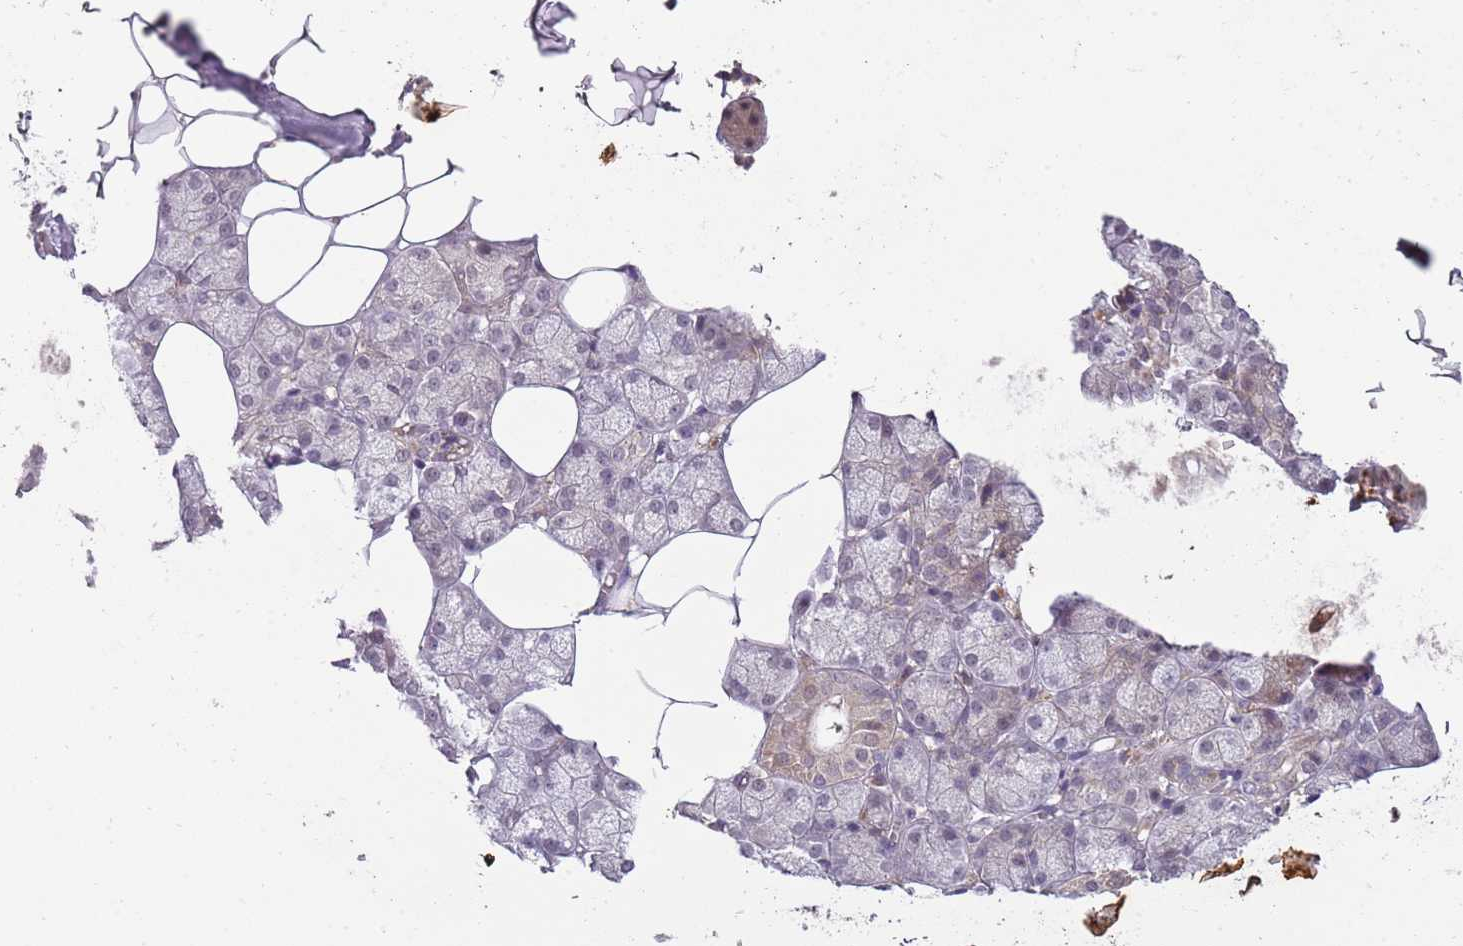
{"staining": {"intensity": "weak", "quantity": "25%-75%", "location": "cytoplasmic/membranous,nuclear"}, "tissue": "salivary gland", "cell_type": "Glandular cells", "image_type": "normal", "snomed": [{"axis": "morphology", "description": "Normal tissue, NOS"}, {"axis": "topography", "description": "Salivary gland"}], "caption": "Approximately 25%-75% of glandular cells in normal salivary gland show weak cytoplasmic/membranous,nuclear protein positivity as visualized by brown immunohistochemical staining.", "gene": "NBPF4", "patient": {"sex": "male", "age": 62}}